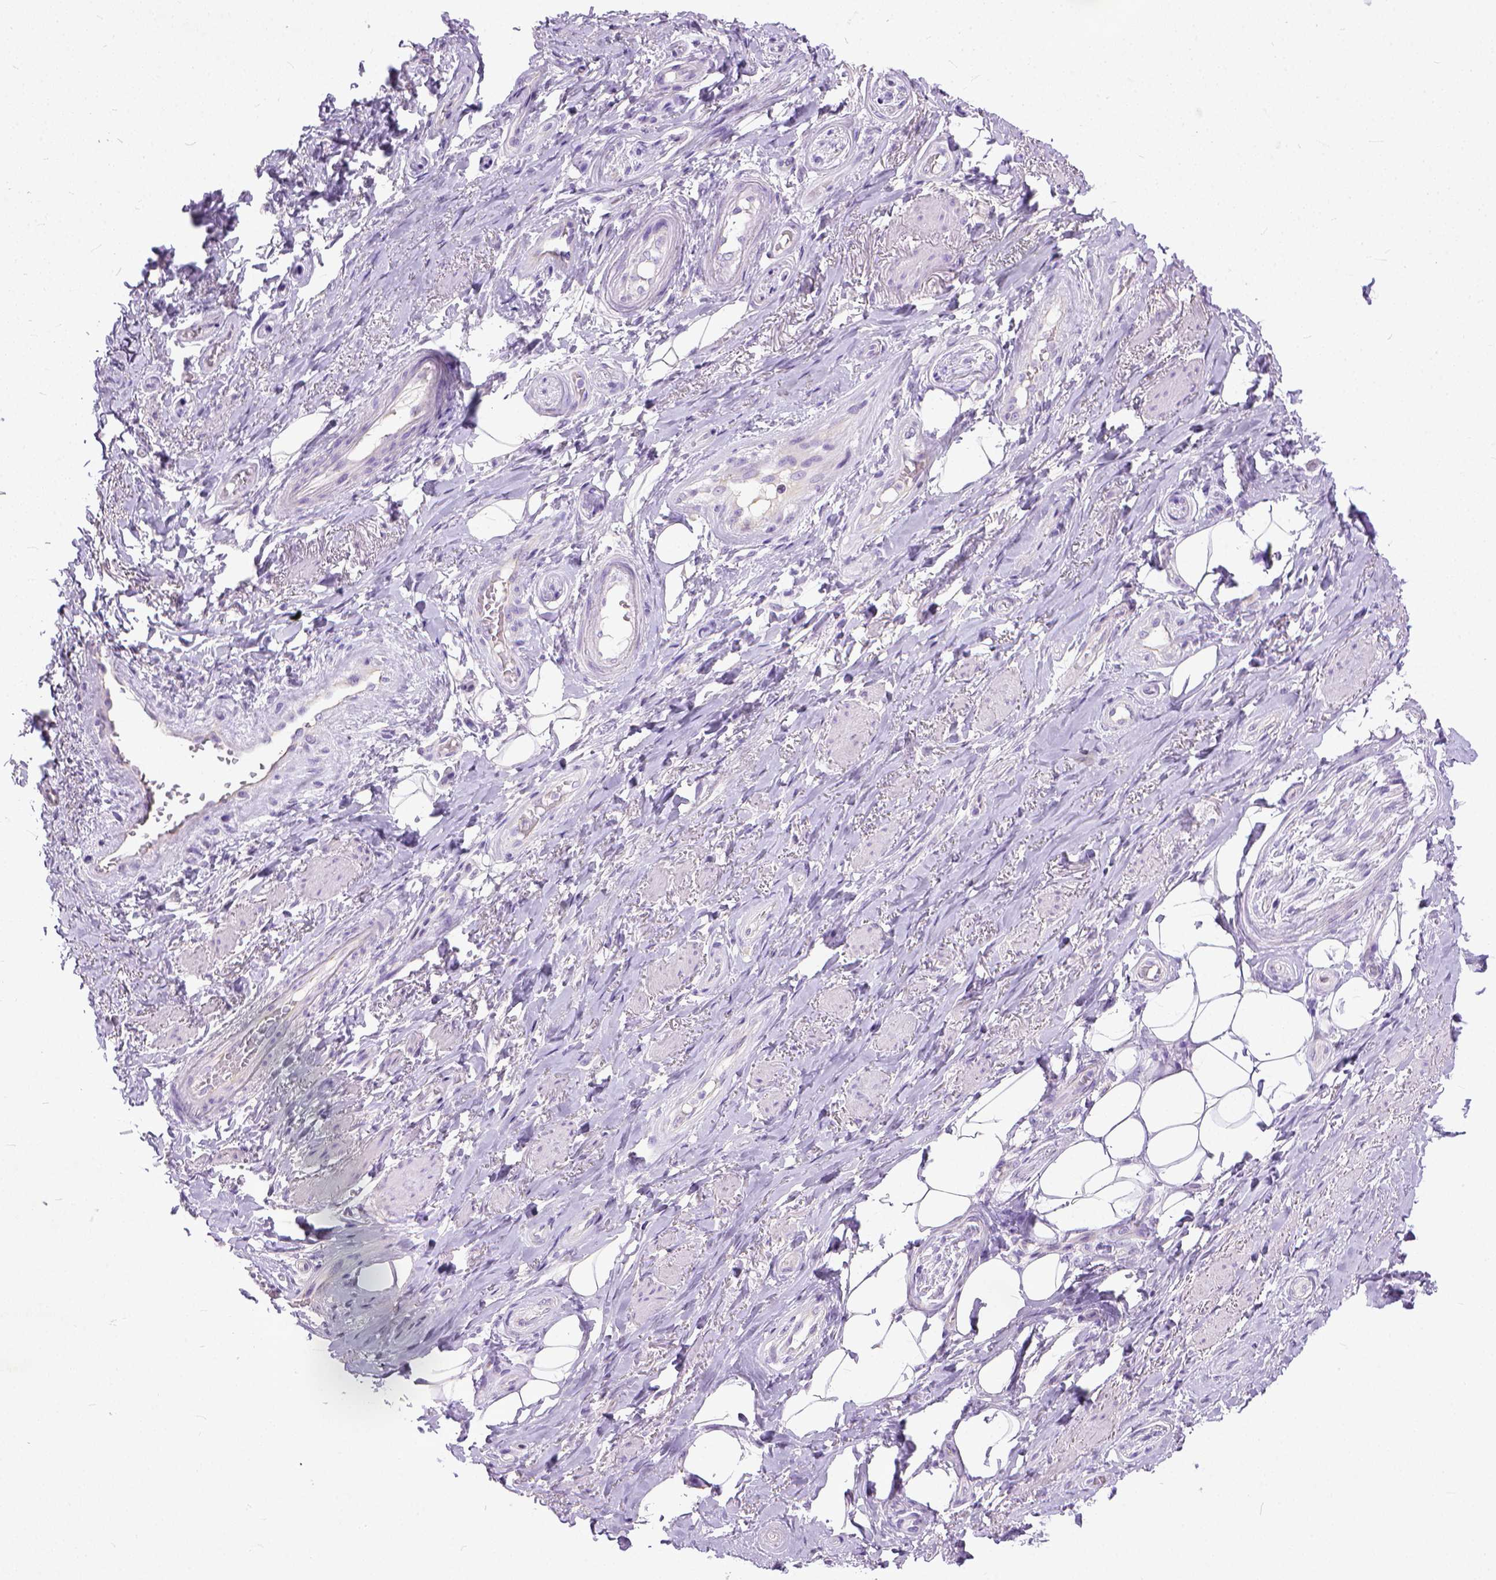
{"staining": {"intensity": "negative", "quantity": "none", "location": "none"}, "tissue": "adipose tissue", "cell_type": "Adipocytes", "image_type": "normal", "snomed": [{"axis": "morphology", "description": "Normal tissue, NOS"}, {"axis": "topography", "description": "Anal"}, {"axis": "topography", "description": "Peripheral nerve tissue"}], "caption": "This histopathology image is of normal adipose tissue stained with immunohistochemistry to label a protein in brown with the nuclei are counter-stained blue. There is no positivity in adipocytes. (DAB (3,3'-diaminobenzidine) immunohistochemistry (IHC), high magnification).", "gene": "ADGRF1", "patient": {"sex": "male", "age": 53}}